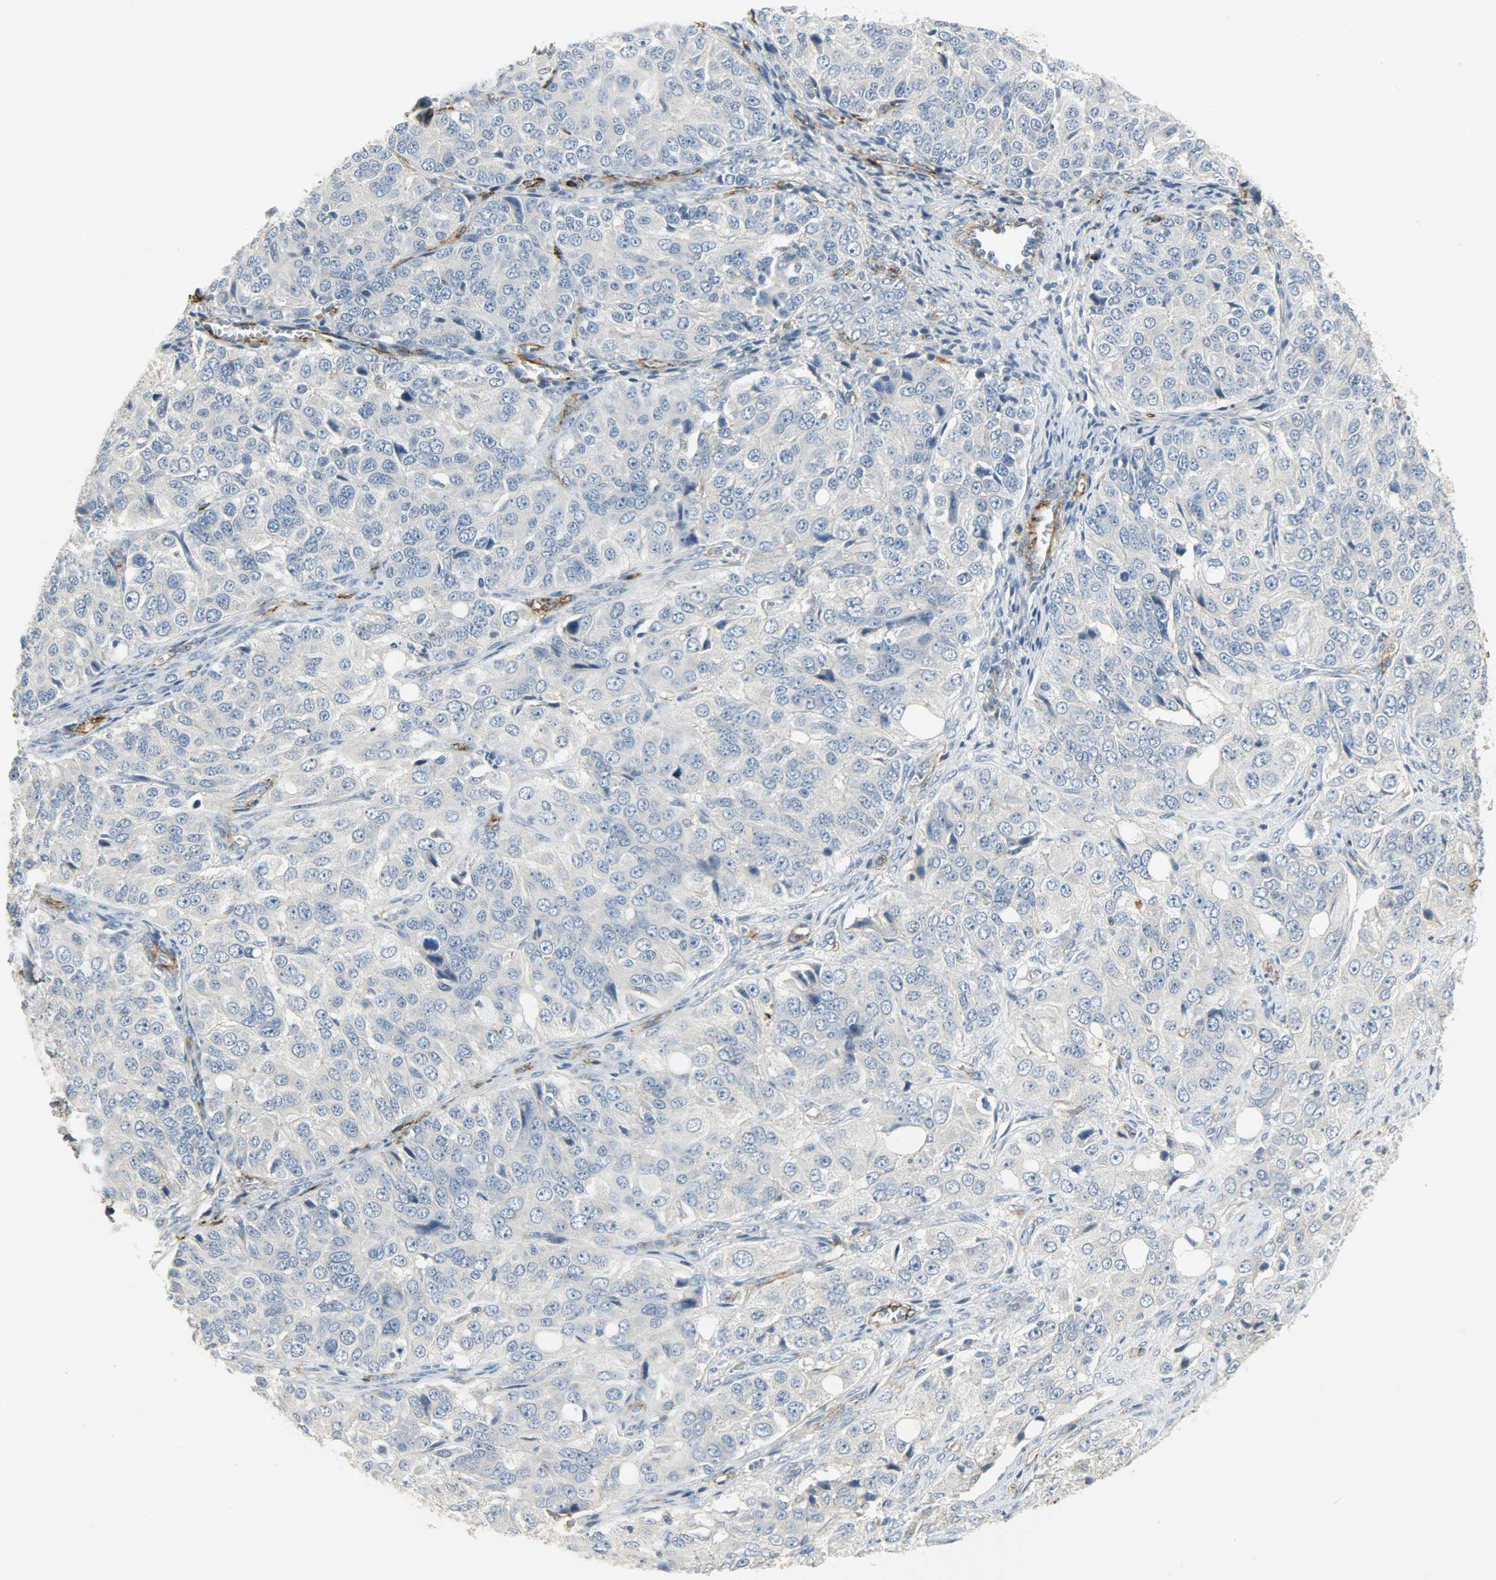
{"staining": {"intensity": "negative", "quantity": "none", "location": "none"}, "tissue": "ovarian cancer", "cell_type": "Tumor cells", "image_type": "cancer", "snomed": [{"axis": "morphology", "description": "Carcinoma, endometroid"}, {"axis": "topography", "description": "Ovary"}], "caption": "This image is of ovarian endometroid carcinoma stained with immunohistochemistry (IHC) to label a protein in brown with the nuclei are counter-stained blue. There is no positivity in tumor cells.", "gene": "ENPEP", "patient": {"sex": "female", "age": 51}}